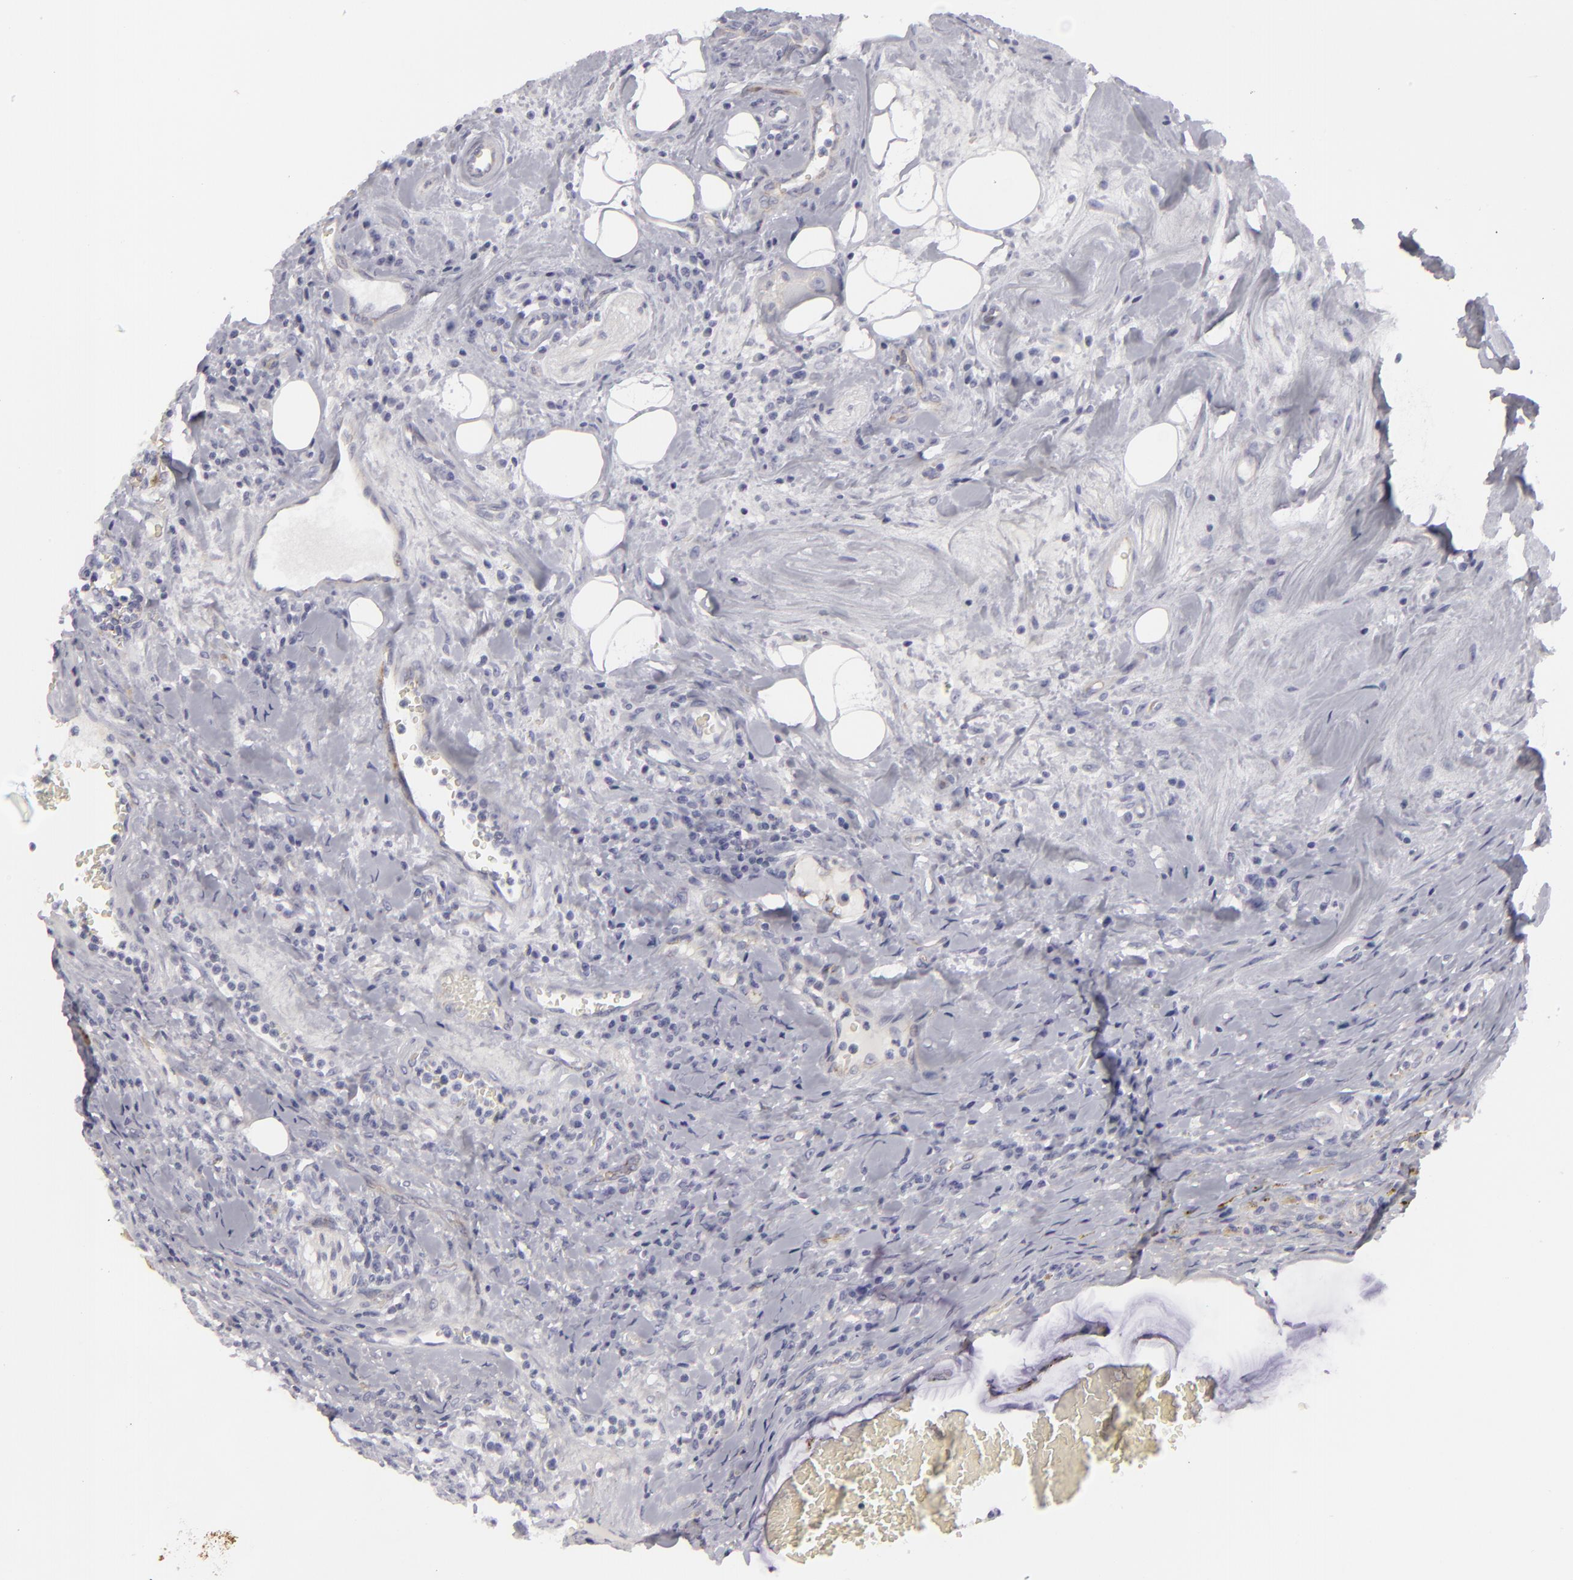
{"staining": {"intensity": "weak", "quantity": ">75%", "location": "cytoplasmic/membranous"}, "tissue": "colorectal cancer", "cell_type": "Tumor cells", "image_type": "cancer", "snomed": [{"axis": "morphology", "description": "Adenocarcinoma, NOS"}, {"axis": "topography", "description": "Colon"}], "caption": "Brown immunohistochemical staining in human adenocarcinoma (colorectal) reveals weak cytoplasmic/membranous expression in about >75% of tumor cells. The staining was performed using DAB to visualize the protein expression in brown, while the nuclei were stained in blue with hematoxylin (Magnification: 20x).", "gene": "JUP", "patient": {"sex": "male", "age": 54}}